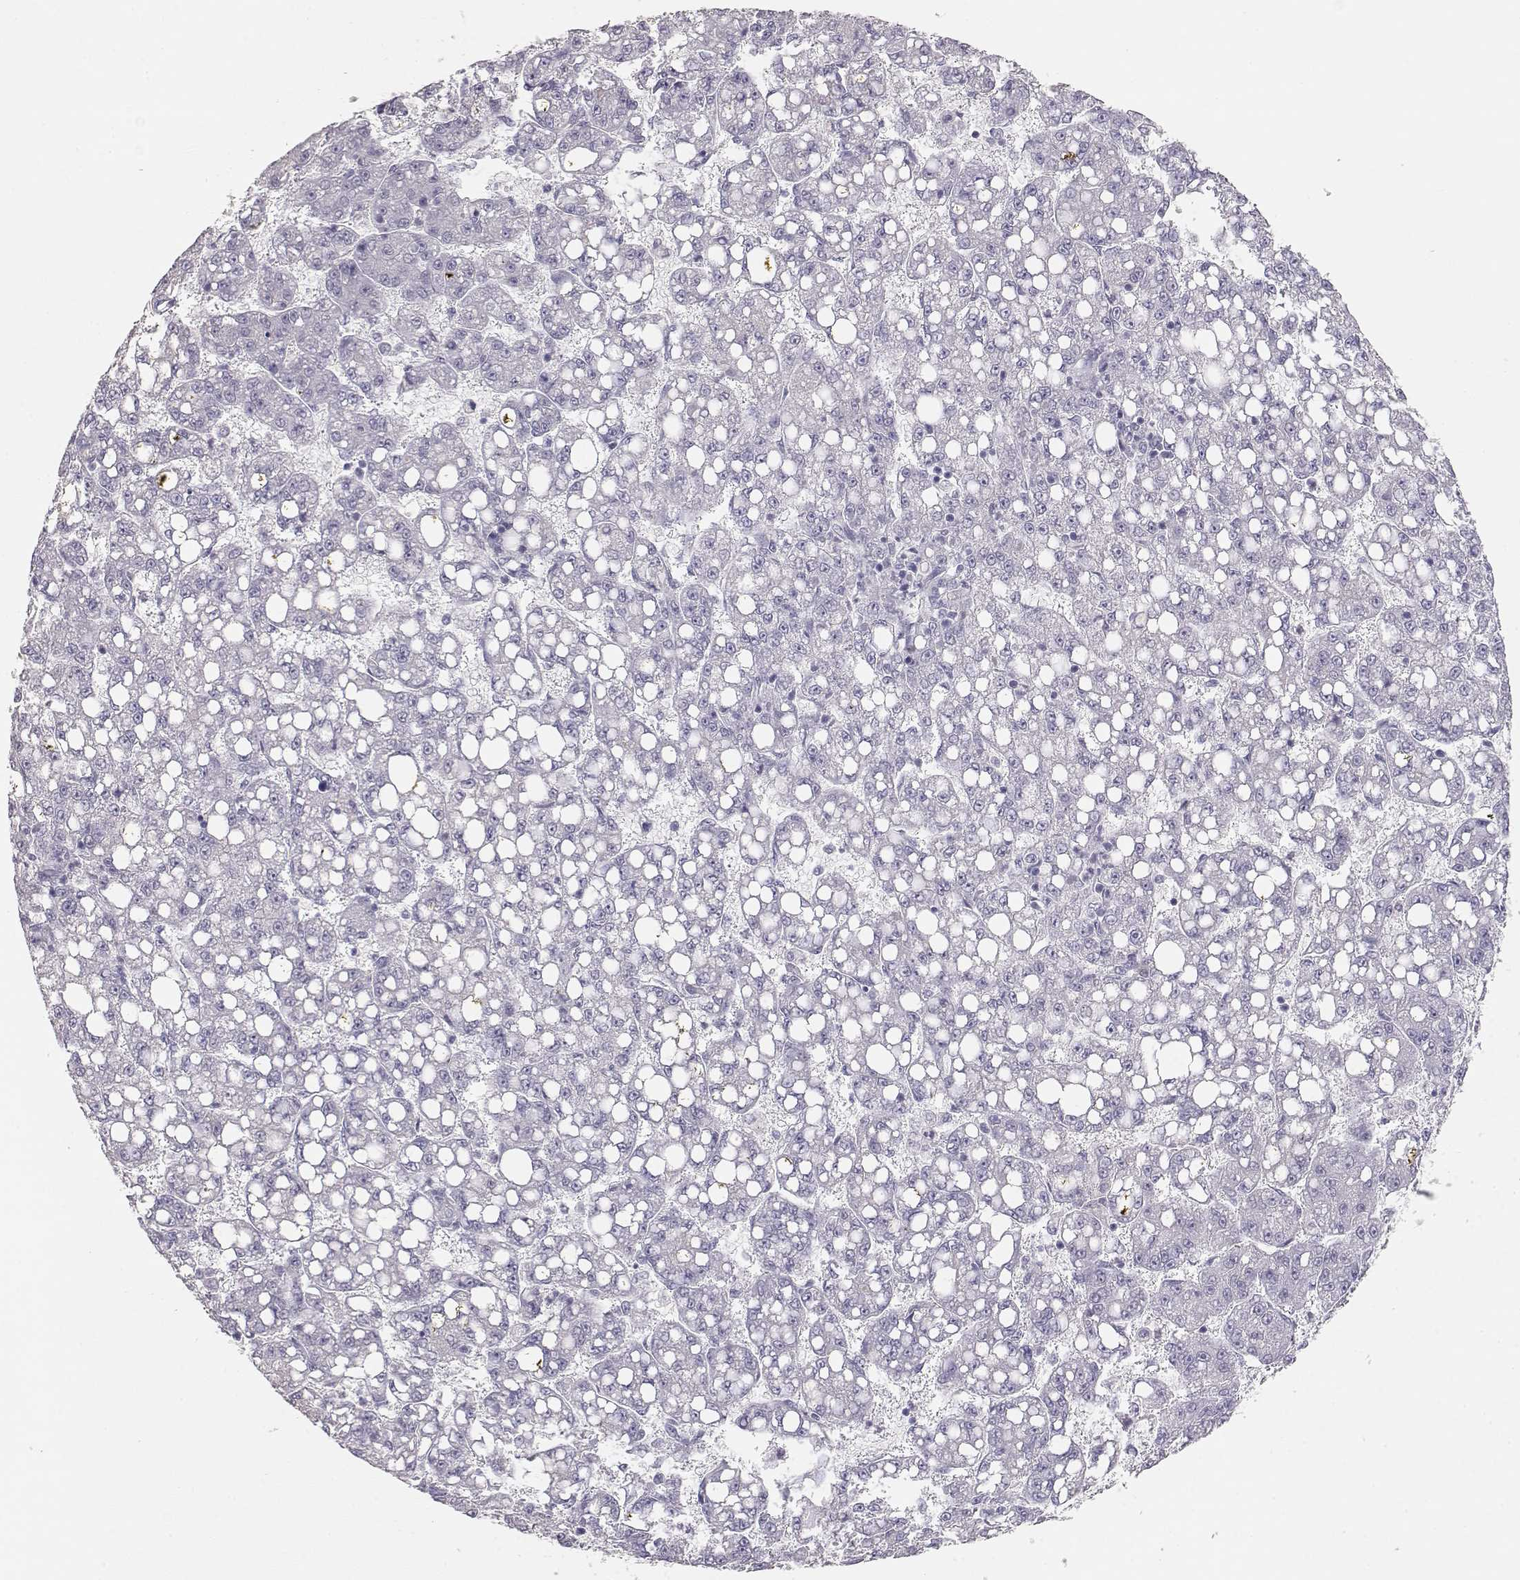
{"staining": {"intensity": "negative", "quantity": "none", "location": "none"}, "tissue": "liver cancer", "cell_type": "Tumor cells", "image_type": "cancer", "snomed": [{"axis": "morphology", "description": "Carcinoma, Hepatocellular, NOS"}, {"axis": "topography", "description": "Liver"}], "caption": "High magnification brightfield microscopy of liver cancer stained with DAB (brown) and counterstained with hematoxylin (blue): tumor cells show no significant expression.", "gene": "TKTL1", "patient": {"sex": "female", "age": 65}}